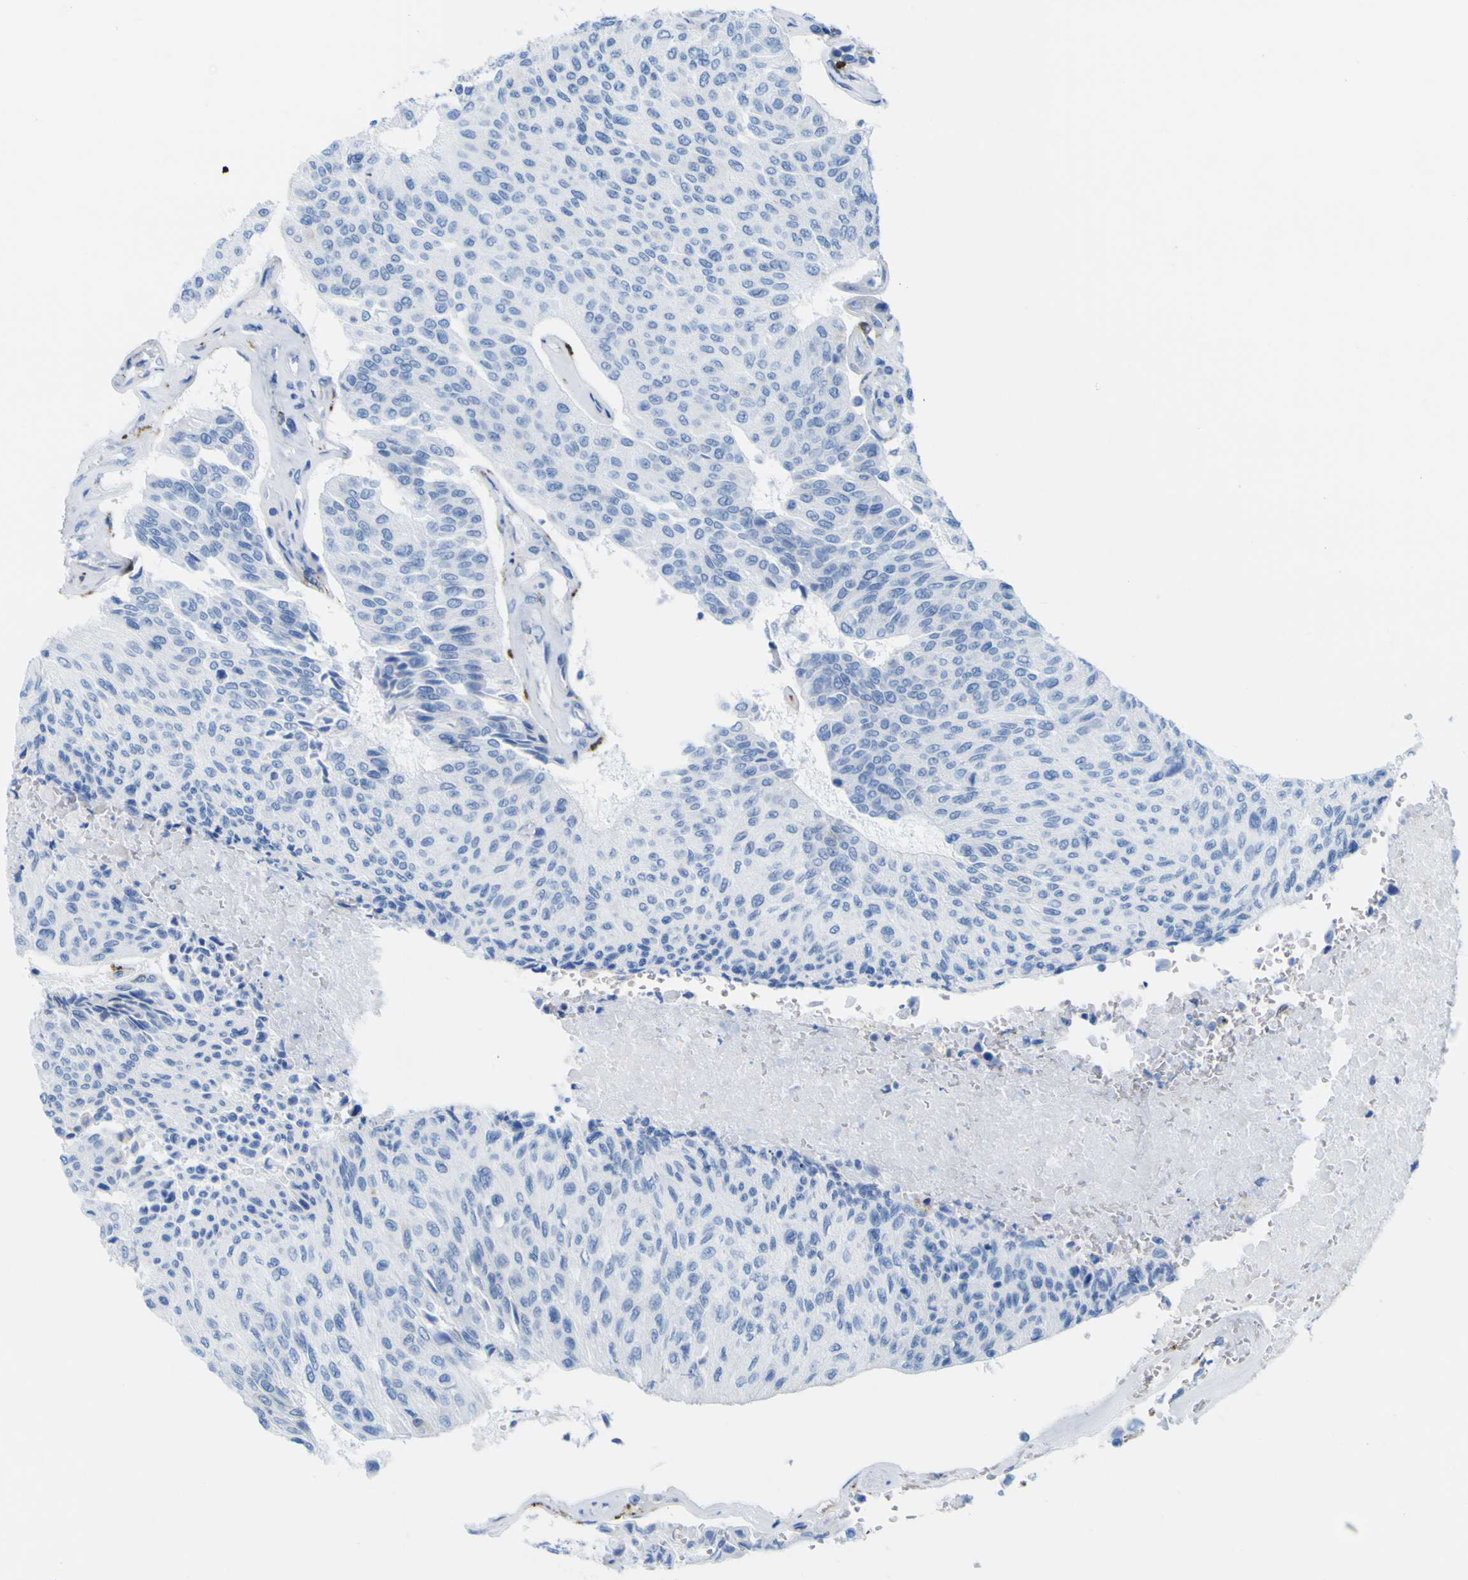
{"staining": {"intensity": "moderate", "quantity": "<25%", "location": "cytoplasmic/membranous"}, "tissue": "urothelial cancer", "cell_type": "Tumor cells", "image_type": "cancer", "snomed": [{"axis": "morphology", "description": "Urothelial carcinoma, High grade"}, {"axis": "topography", "description": "Urinary bladder"}], "caption": "Immunohistochemical staining of urothelial cancer reveals moderate cytoplasmic/membranous protein expression in about <25% of tumor cells.", "gene": "PLD3", "patient": {"sex": "male", "age": 66}}